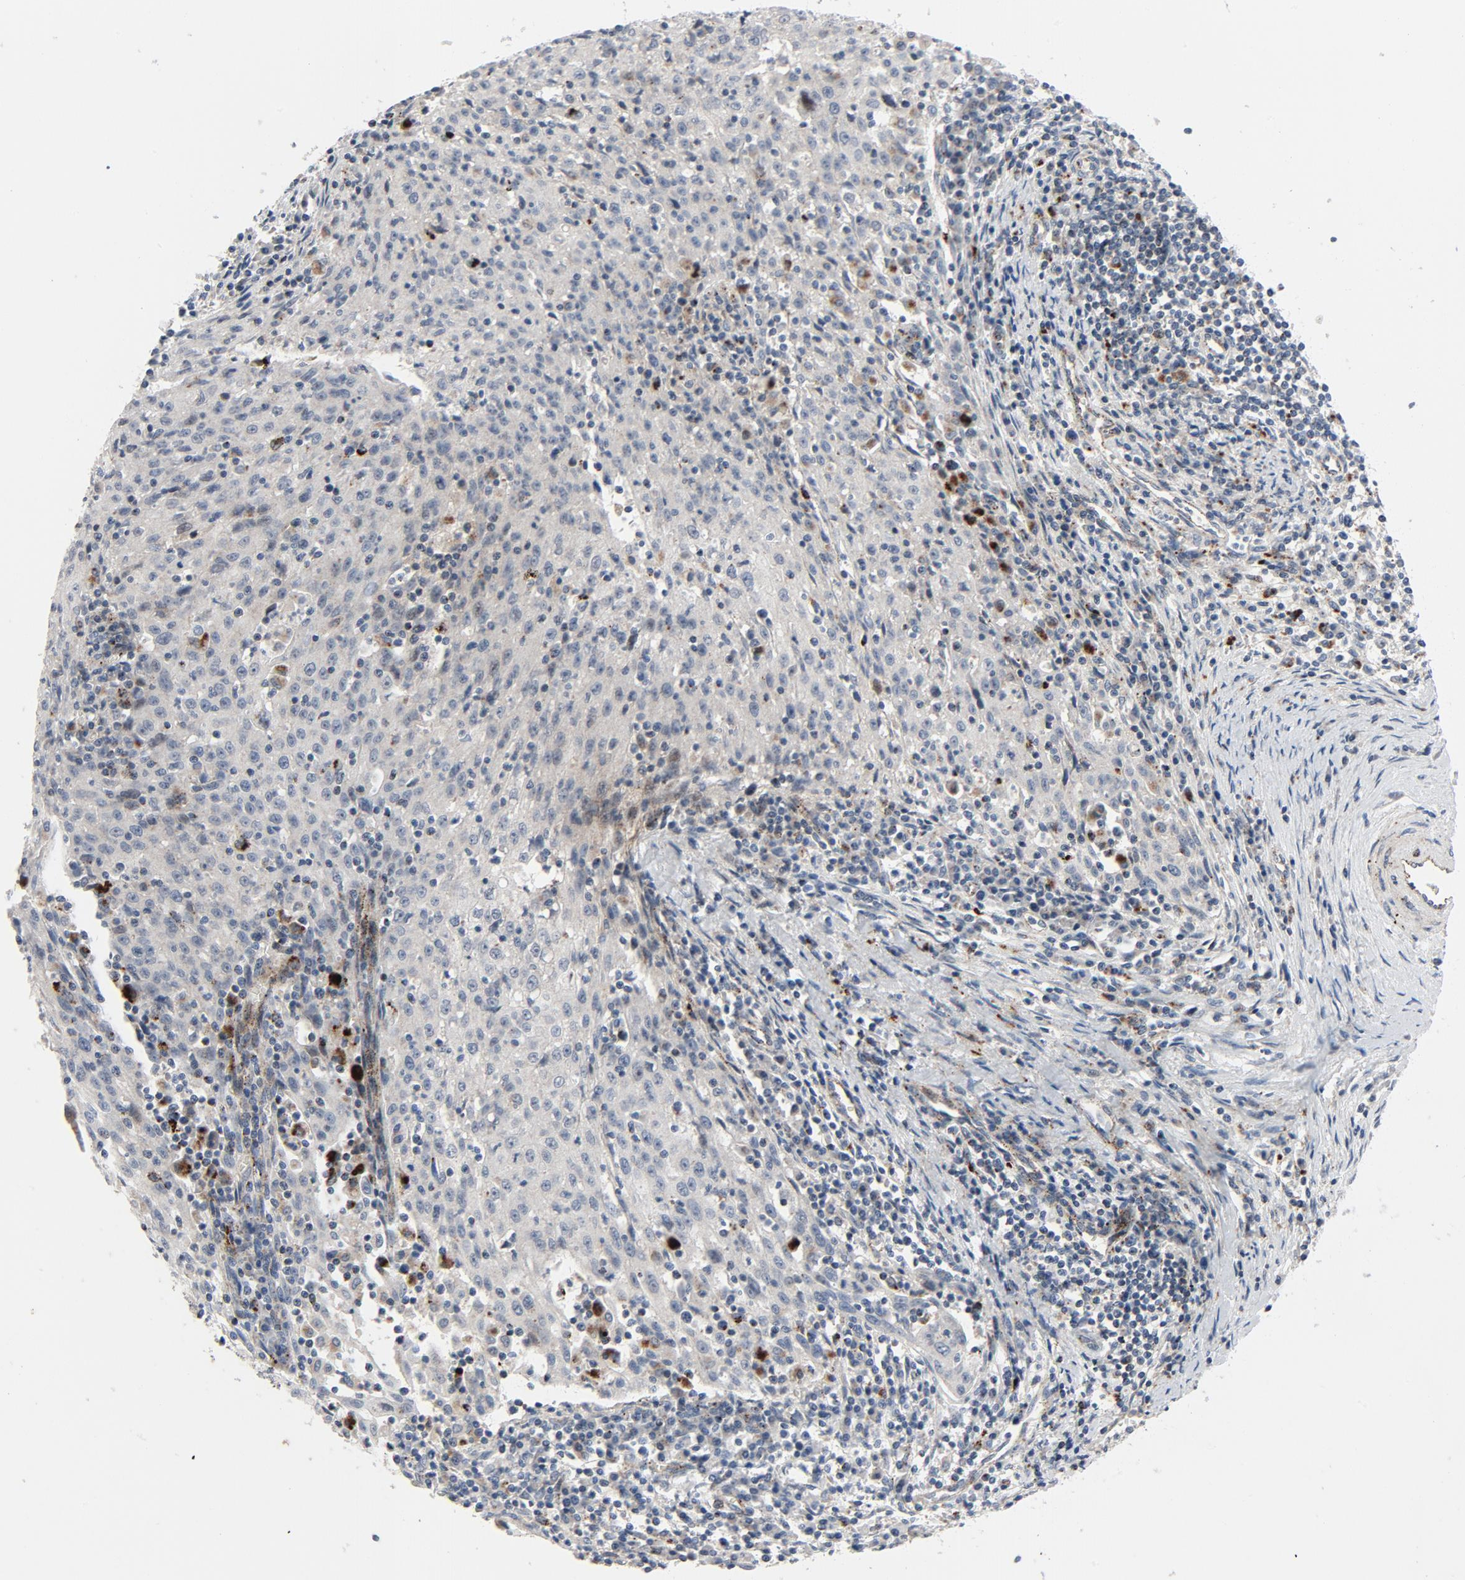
{"staining": {"intensity": "negative", "quantity": "none", "location": "none"}, "tissue": "cervical cancer", "cell_type": "Tumor cells", "image_type": "cancer", "snomed": [{"axis": "morphology", "description": "Squamous cell carcinoma, NOS"}, {"axis": "topography", "description": "Cervix"}], "caption": "The image displays no staining of tumor cells in cervical cancer.", "gene": "AKT2", "patient": {"sex": "female", "age": 34}}